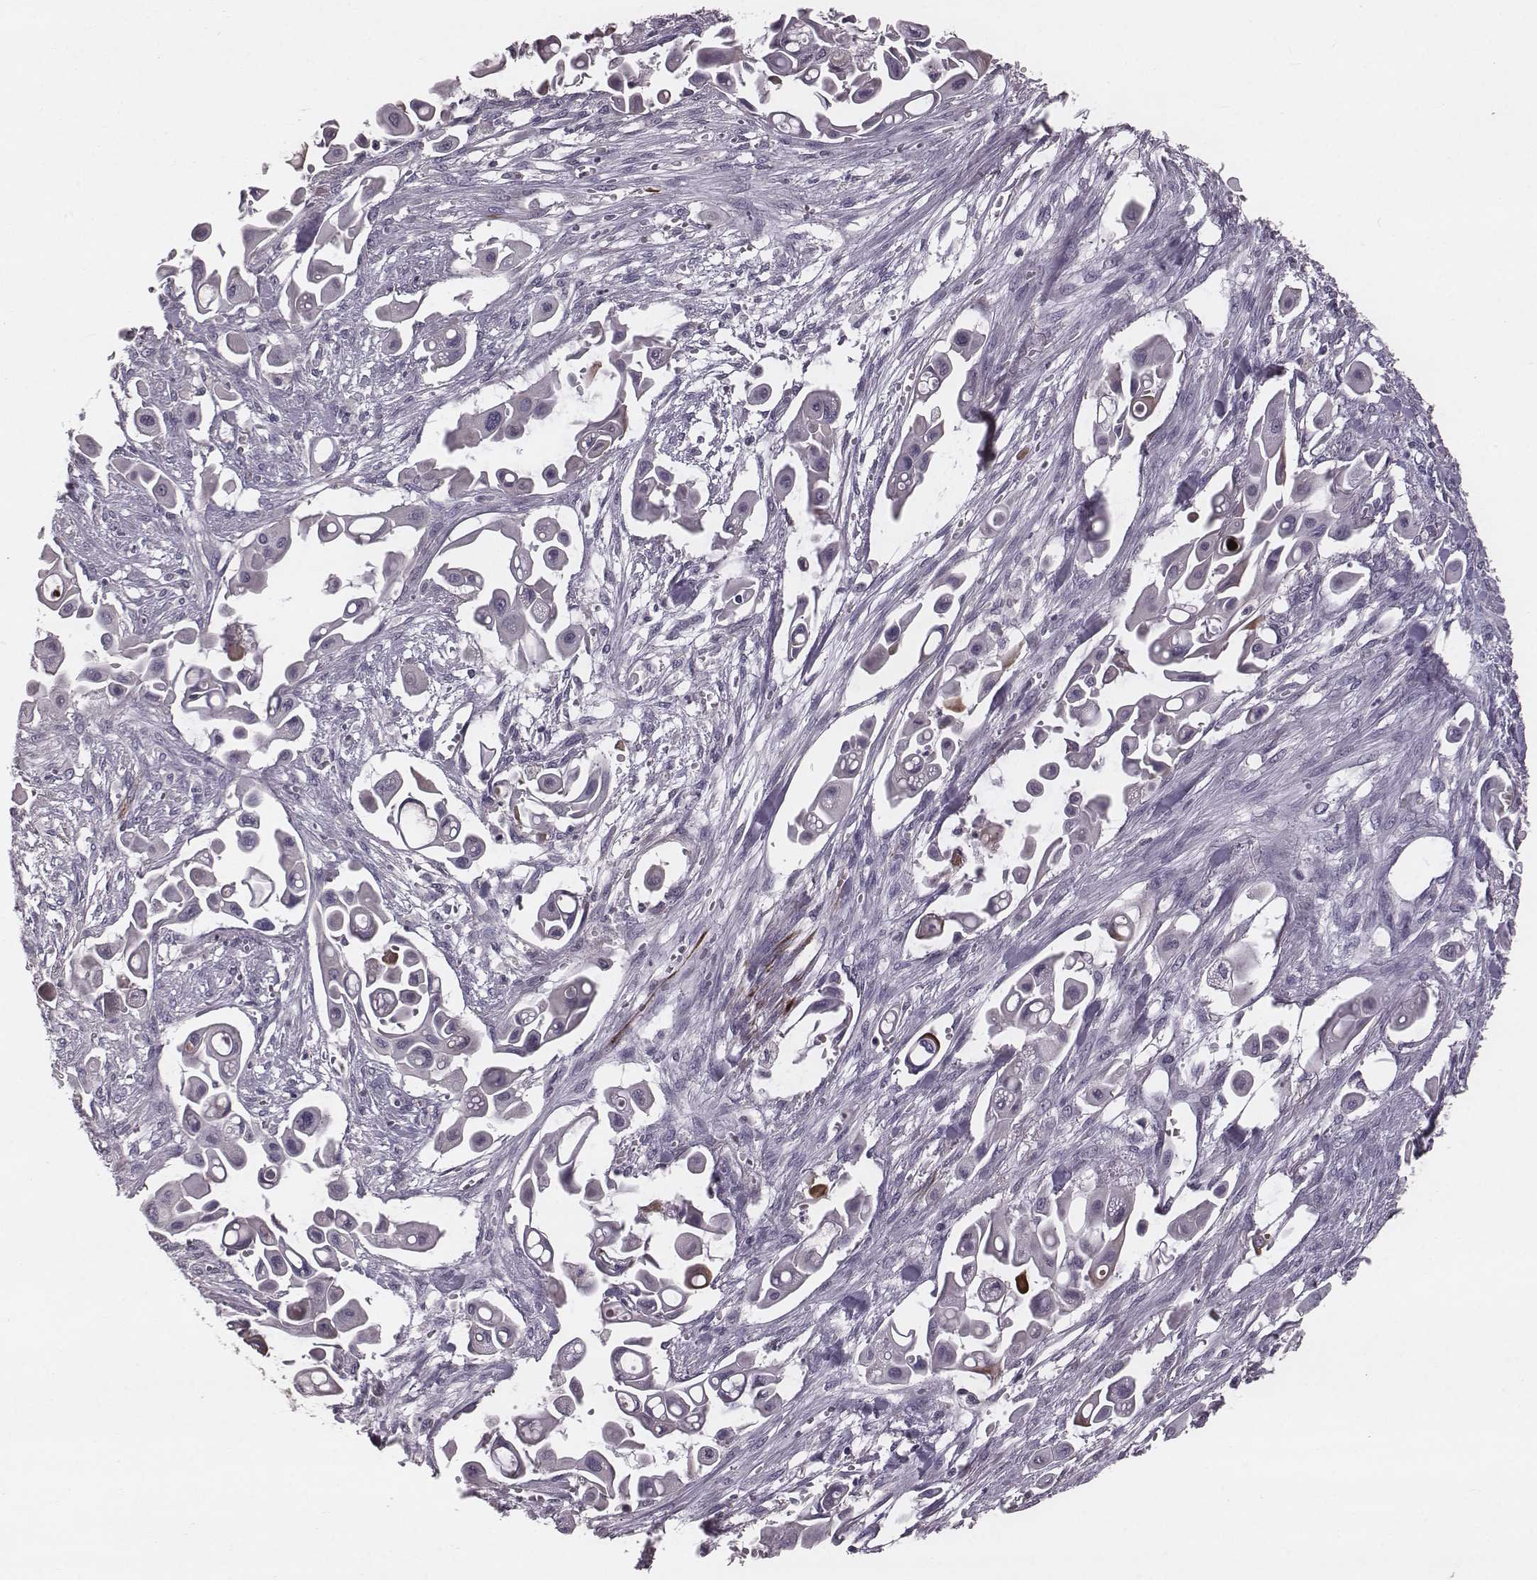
{"staining": {"intensity": "negative", "quantity": "none", "location": "none"}, "tissue": "pancreatic cancer", "cell_type": "Tumor cells", "image_type": "cancer", "snomed": [{"axis": "morphology", "description": "Adenocarcinoma, NOS"}, {"axis": "topography", "description": "Pancreas"}], "caption": "Tumor cells are negative for protein expression in human pancreatic adenocarcinoma.", "gene": "SMIM24", "patient": {"sex": "male", "age": 50}}